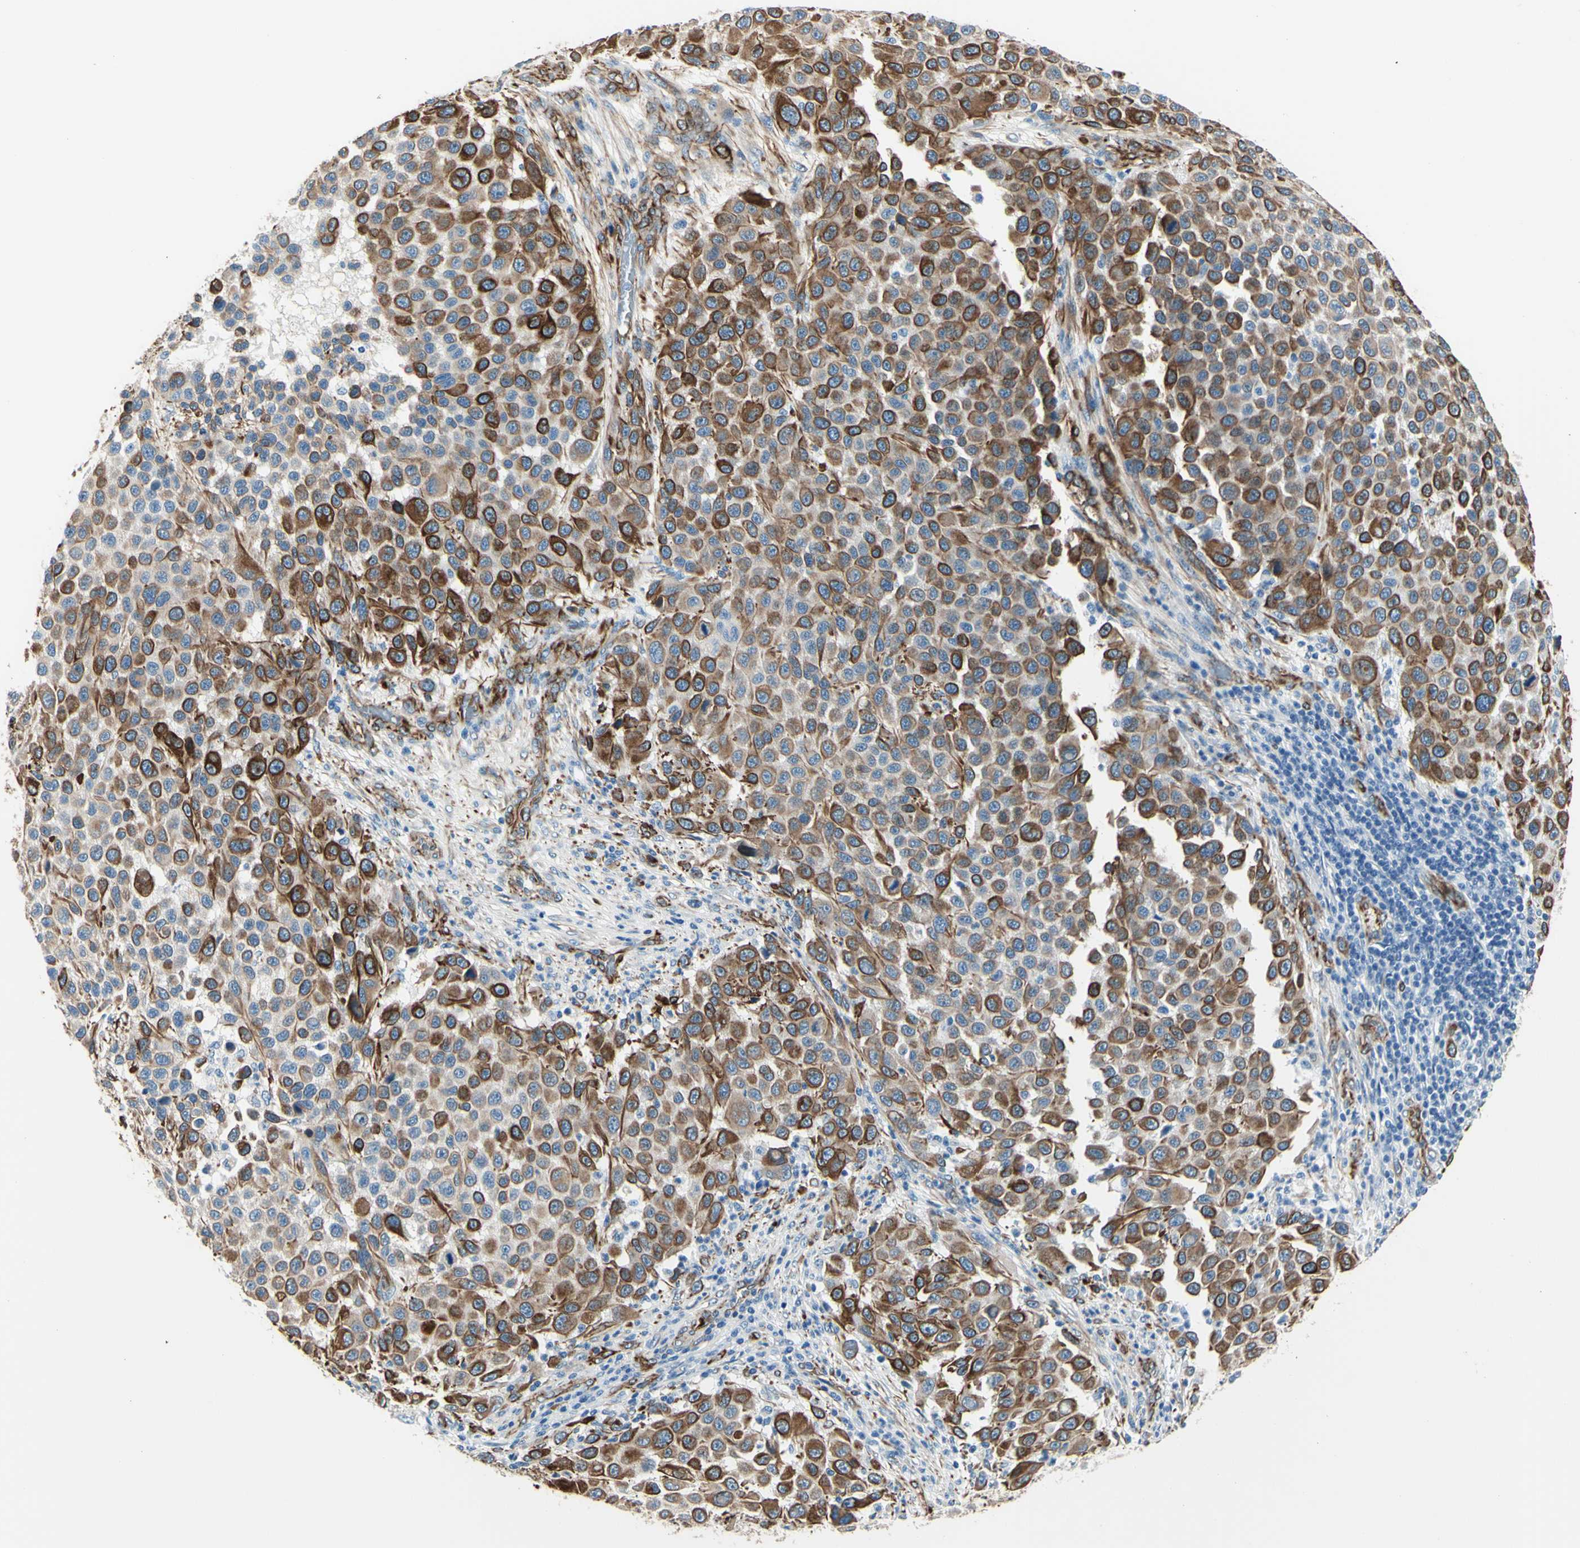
{"staining": {"intensity": "strong", "quantity": ">75%", "location": "cytoplasmic/membranous"}, "tissue": "melanoma", "cell_type": "Tumor cells", "image_type": "cancer", "snomed": [{"axis": "morphology", "description": "Malignant melanoma, Metastatic site"}, {"axis": "topography", "description": "Lymph node"}], "caption": "Malignant melanoma (metastatic site) tissue reveals strong cytoplasmic/membranous positivity in approximately >75% of tumor cells", "gene": "PTH2R", "patient": {"sex": "male", "age": 61}}